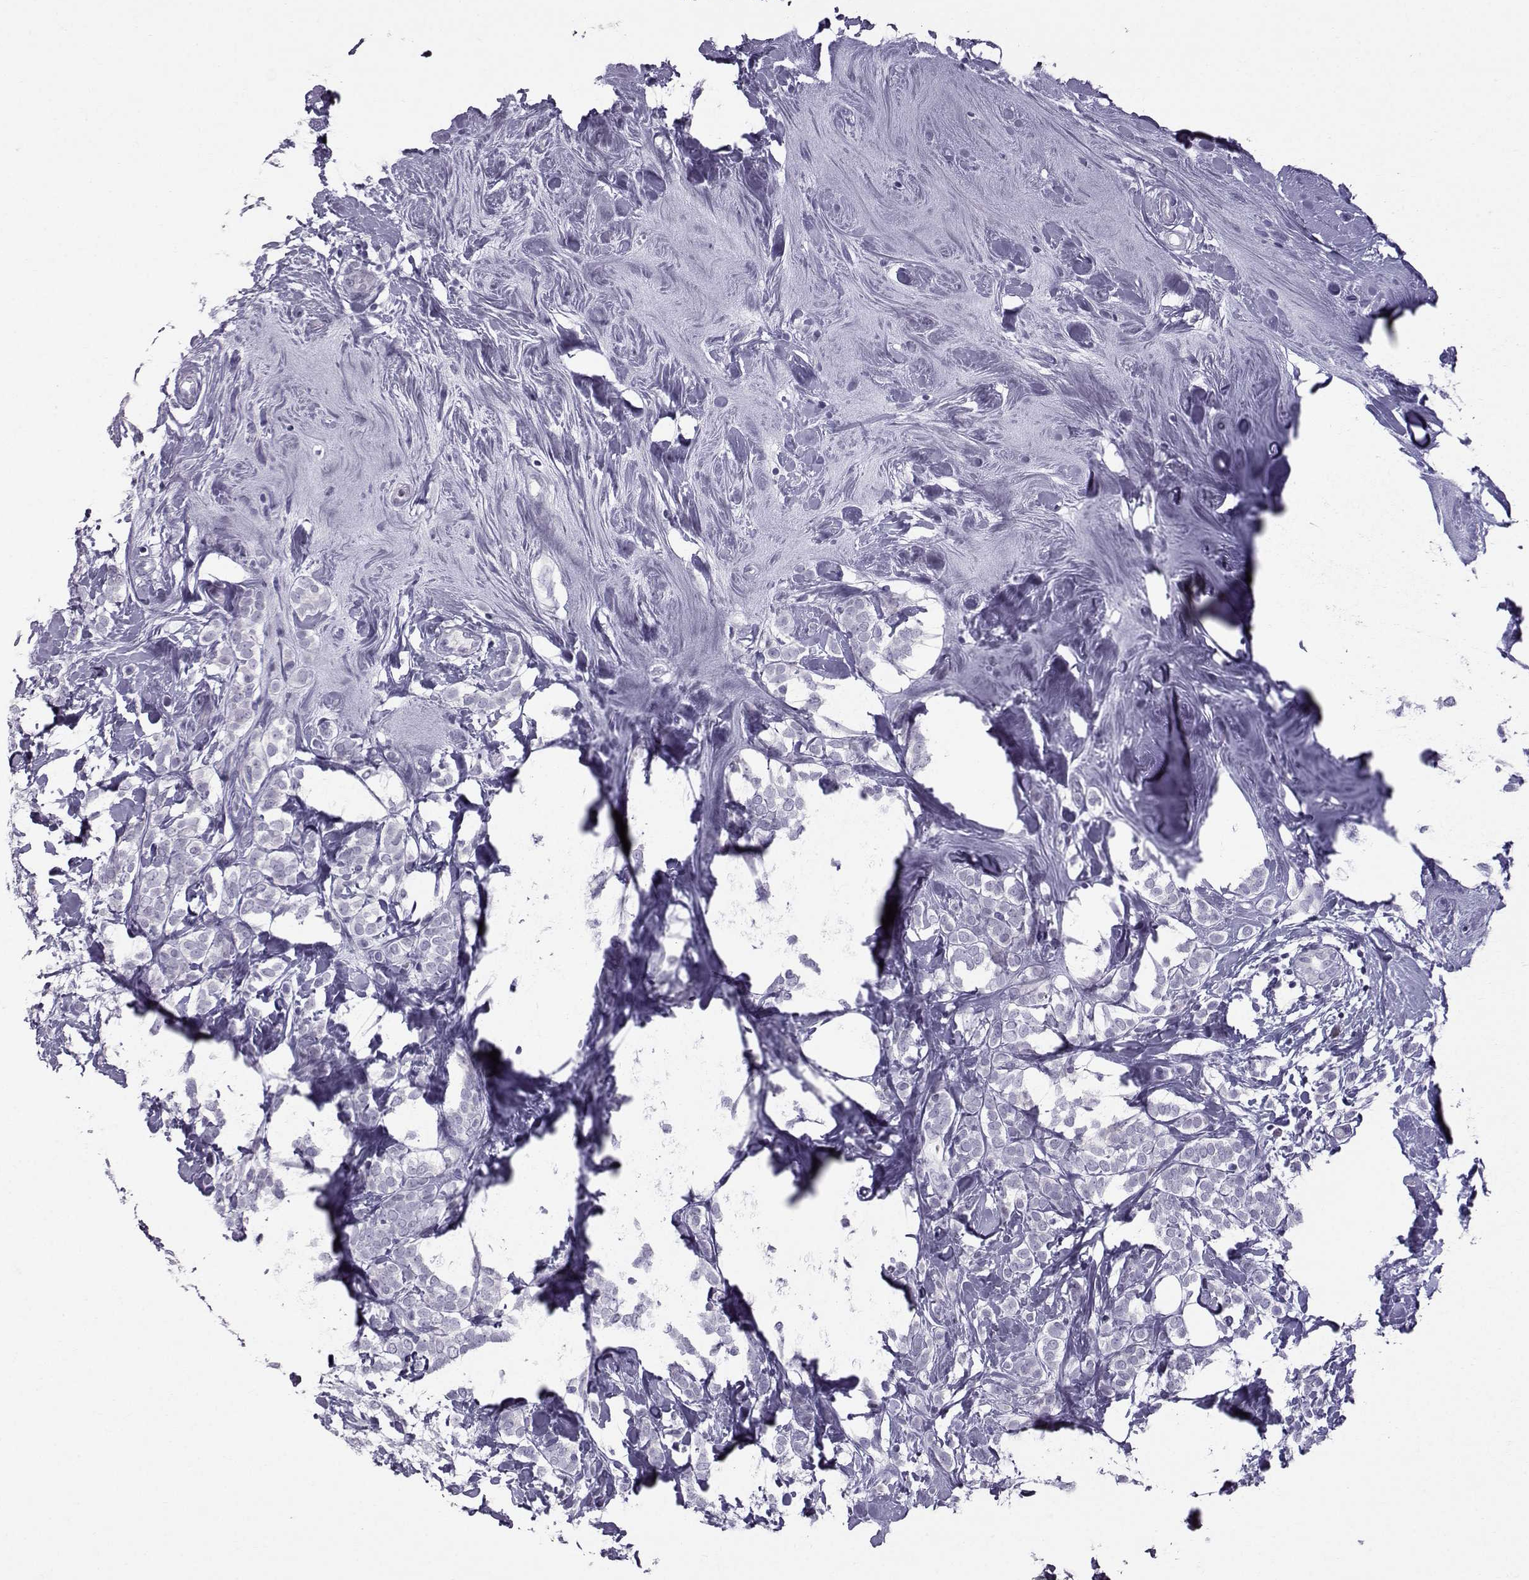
{"staining": {"intensity": "negative", "quantity": "none", "location": "none"}, "tissue": "breast cancer", "cell_type": "Tumor cells", "image_type": "cancer", "snomed": [{"axis": "morphology", "description": "Lobular carcinoma"}, {"axis": "topography", "description": "Breast"}], "caption": "Immunohistochemical staining of breast cancer demonstrates no significant staining in tumor cells.", "gene": "DMRT3", "patient": {"sex": "female", "age": 49}}